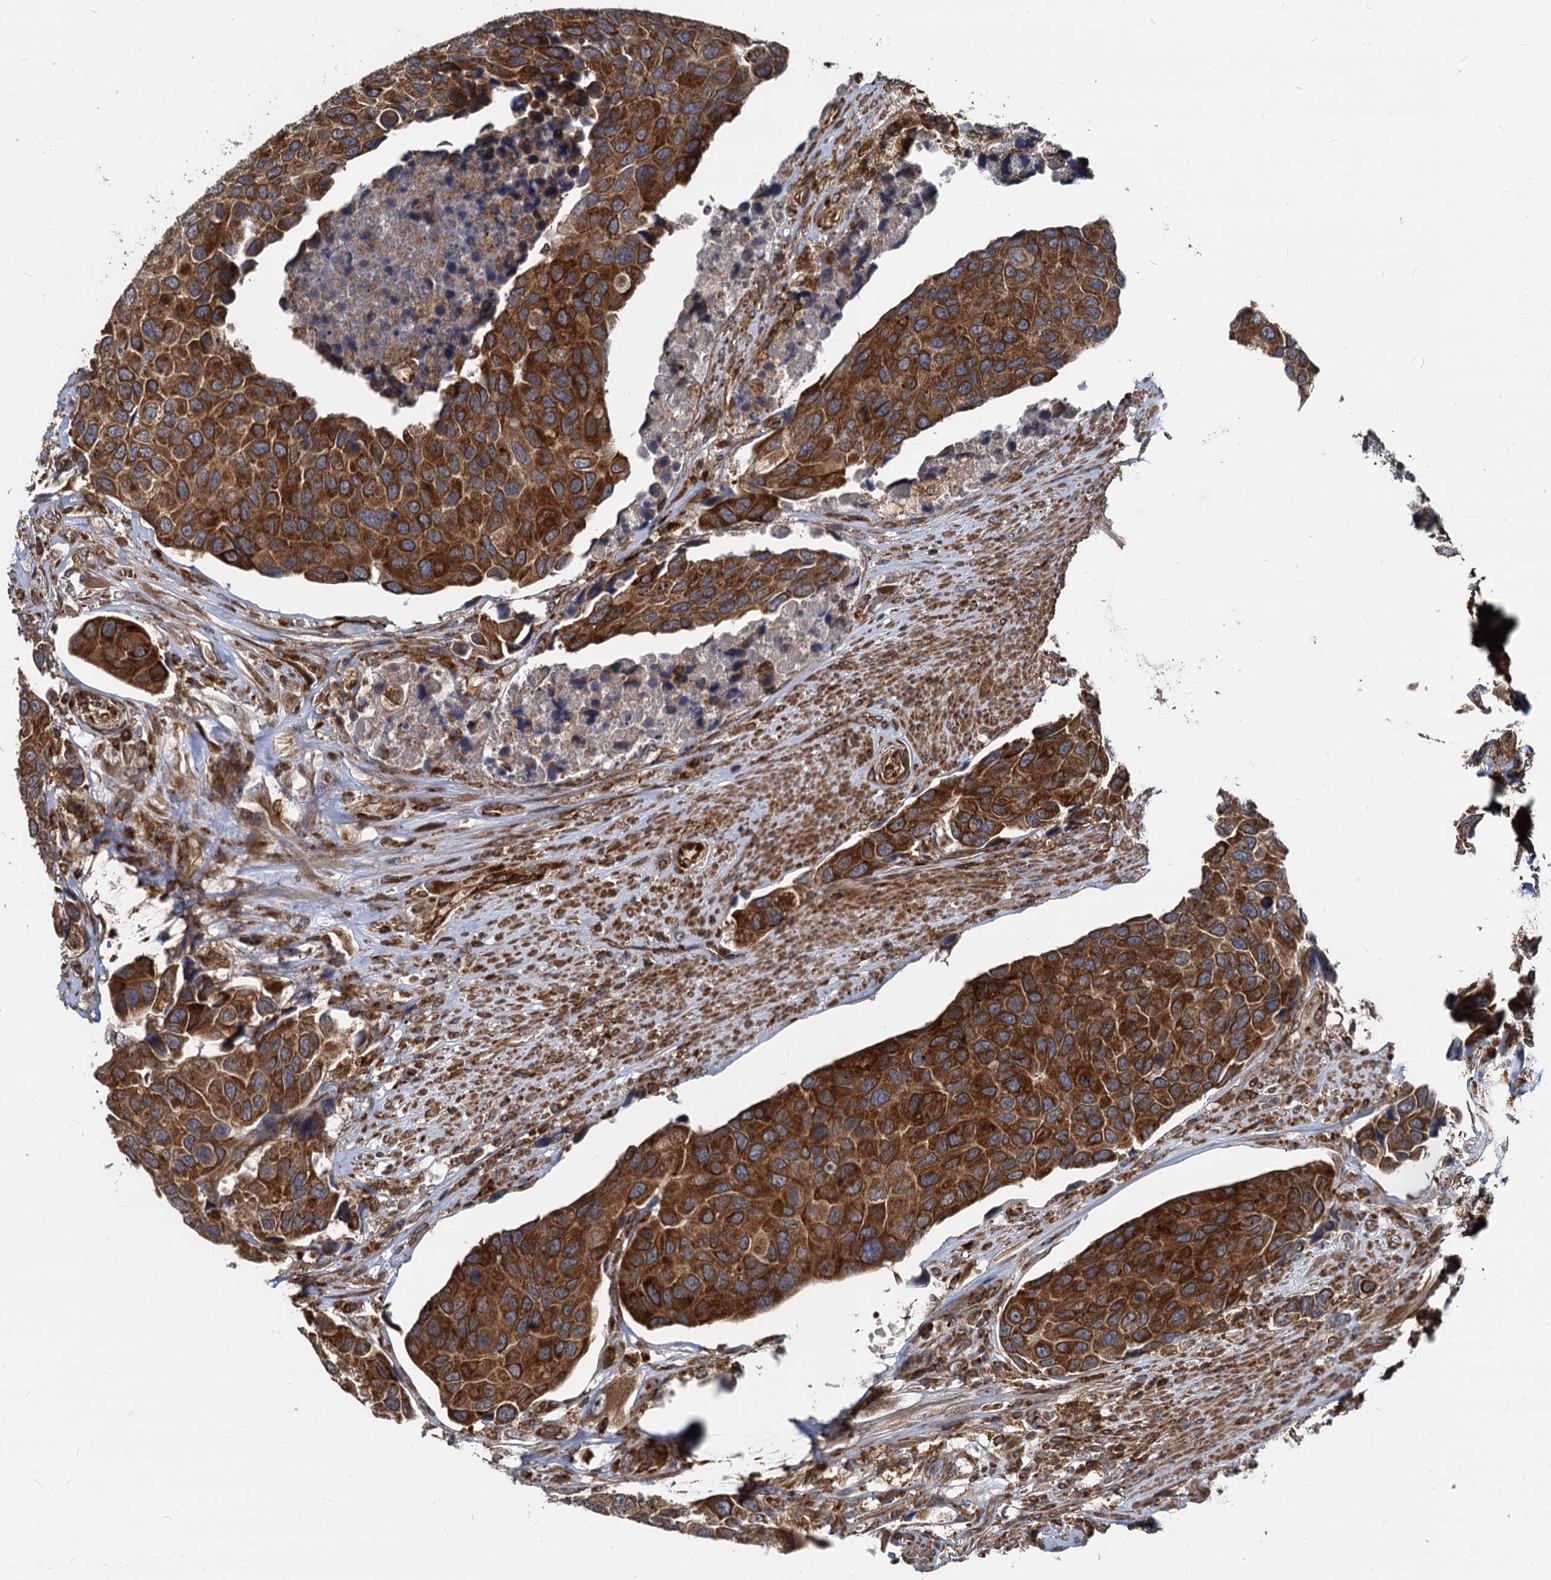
{"staining": {"intensity": "strong", "quantity": ">75%", "location": "cytoplasmic/membranous"}, "tissue": "urothelial cancer", "cell_type": "Tumor cells", "image_type": "cancer", "snomed": [{"axis": "morphology", "description": "Urothelial carcinoma, High grade"}, {"axis": "topography", "description": "Urinary bladder"}], "caption": "Urothelial cancer stained with a brown dye reveals strong cytoplasmic/membranous positive positivity in about >75% of tumor cells.", "gene": "STIM1", "patient": {"sex": "male", "age": 74}}